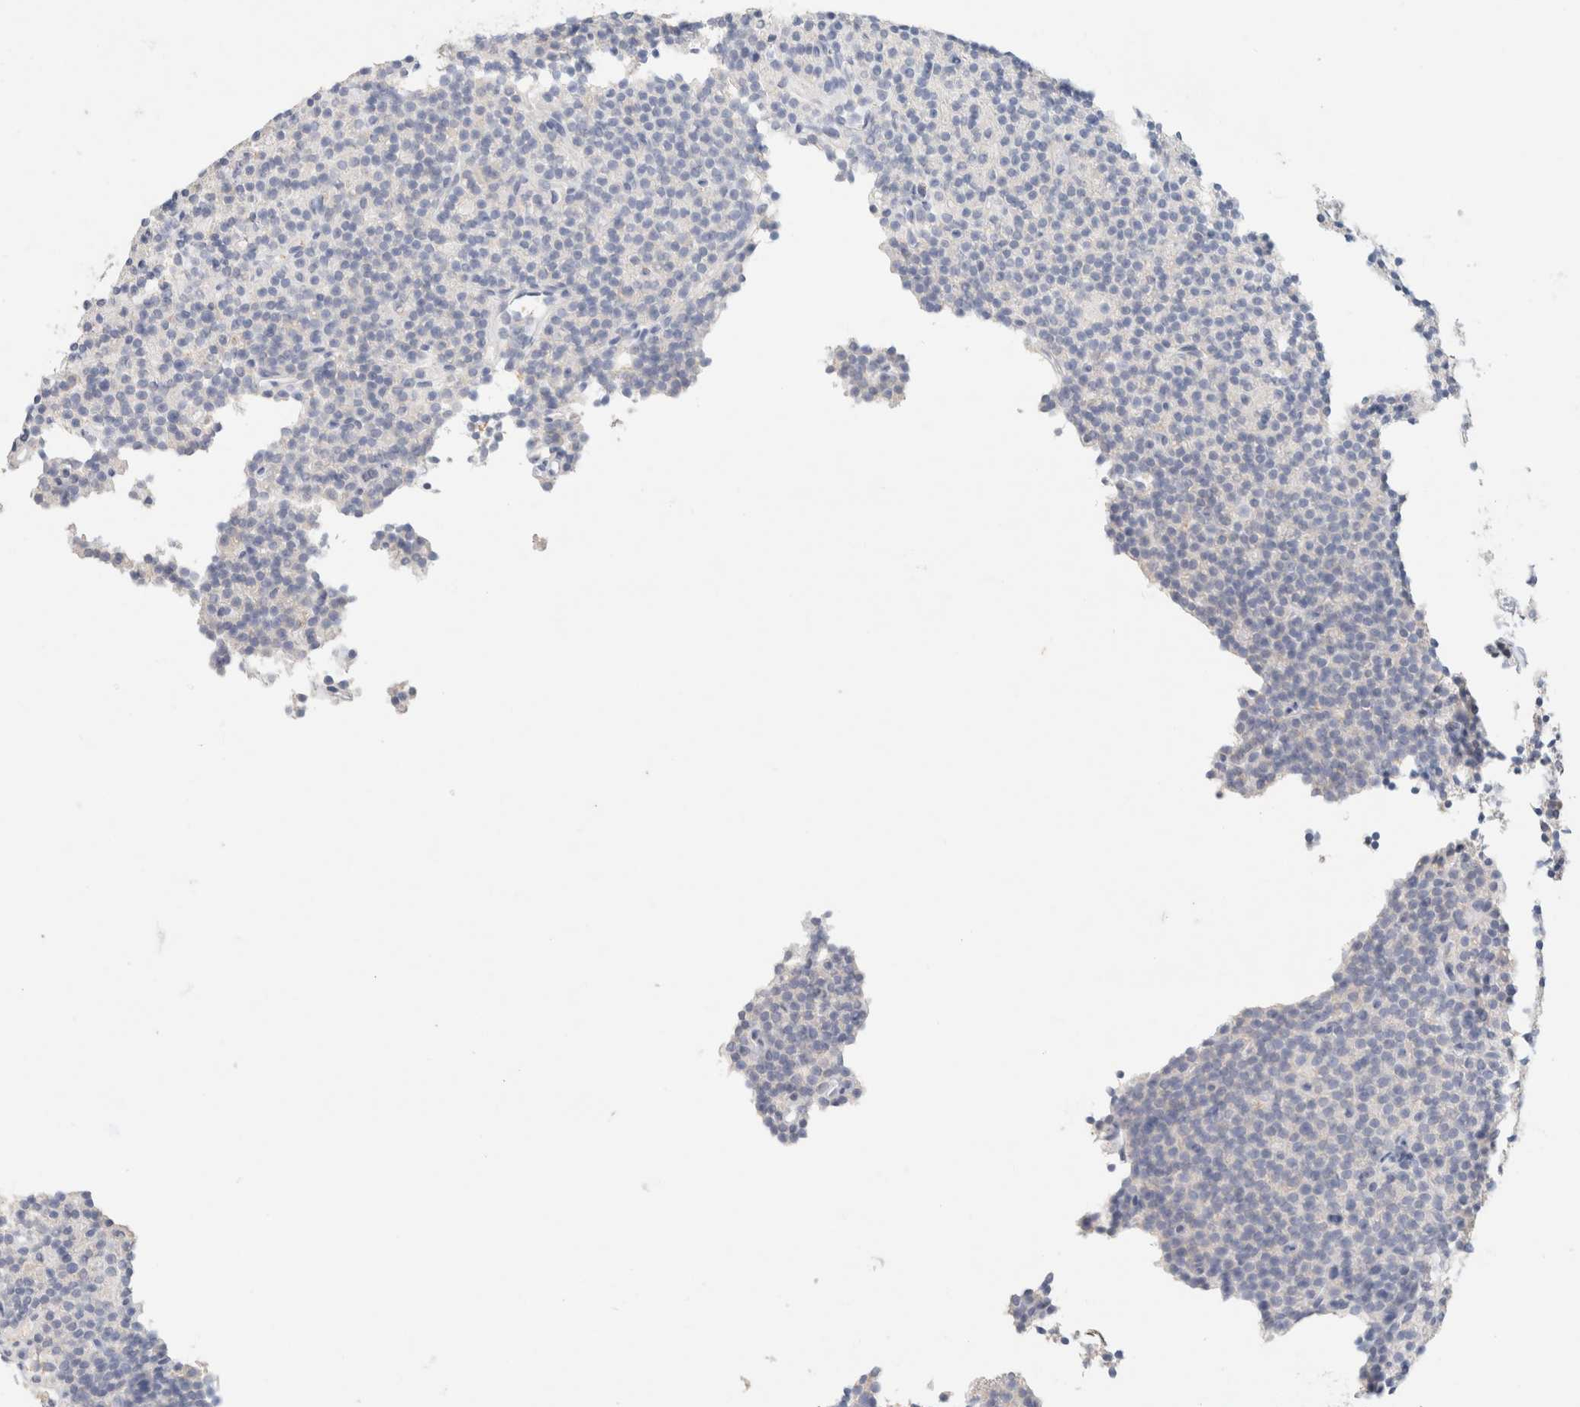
{"staining": {"intensity": "negative", "quantity": "none", "location": "none"}, "tissue": "parathyroid gland", "cell_type": "Glandular cells", "image_type": "normal", "snomed": [{"axis": "morphology", "description": "Normal tissue, NOS"}, {"axis": "topography", "description": "Parathyroid gland"}], "caption": "Immunohistochemistry of normal human parathyroid gland exhibits no positivity in glandular cells. The staining is performed using DAB brown chromogen with nuclei counter-stained in using hematoxylin.", "gene": "CA12", "patient": {"sex": "male", "age": 75}}